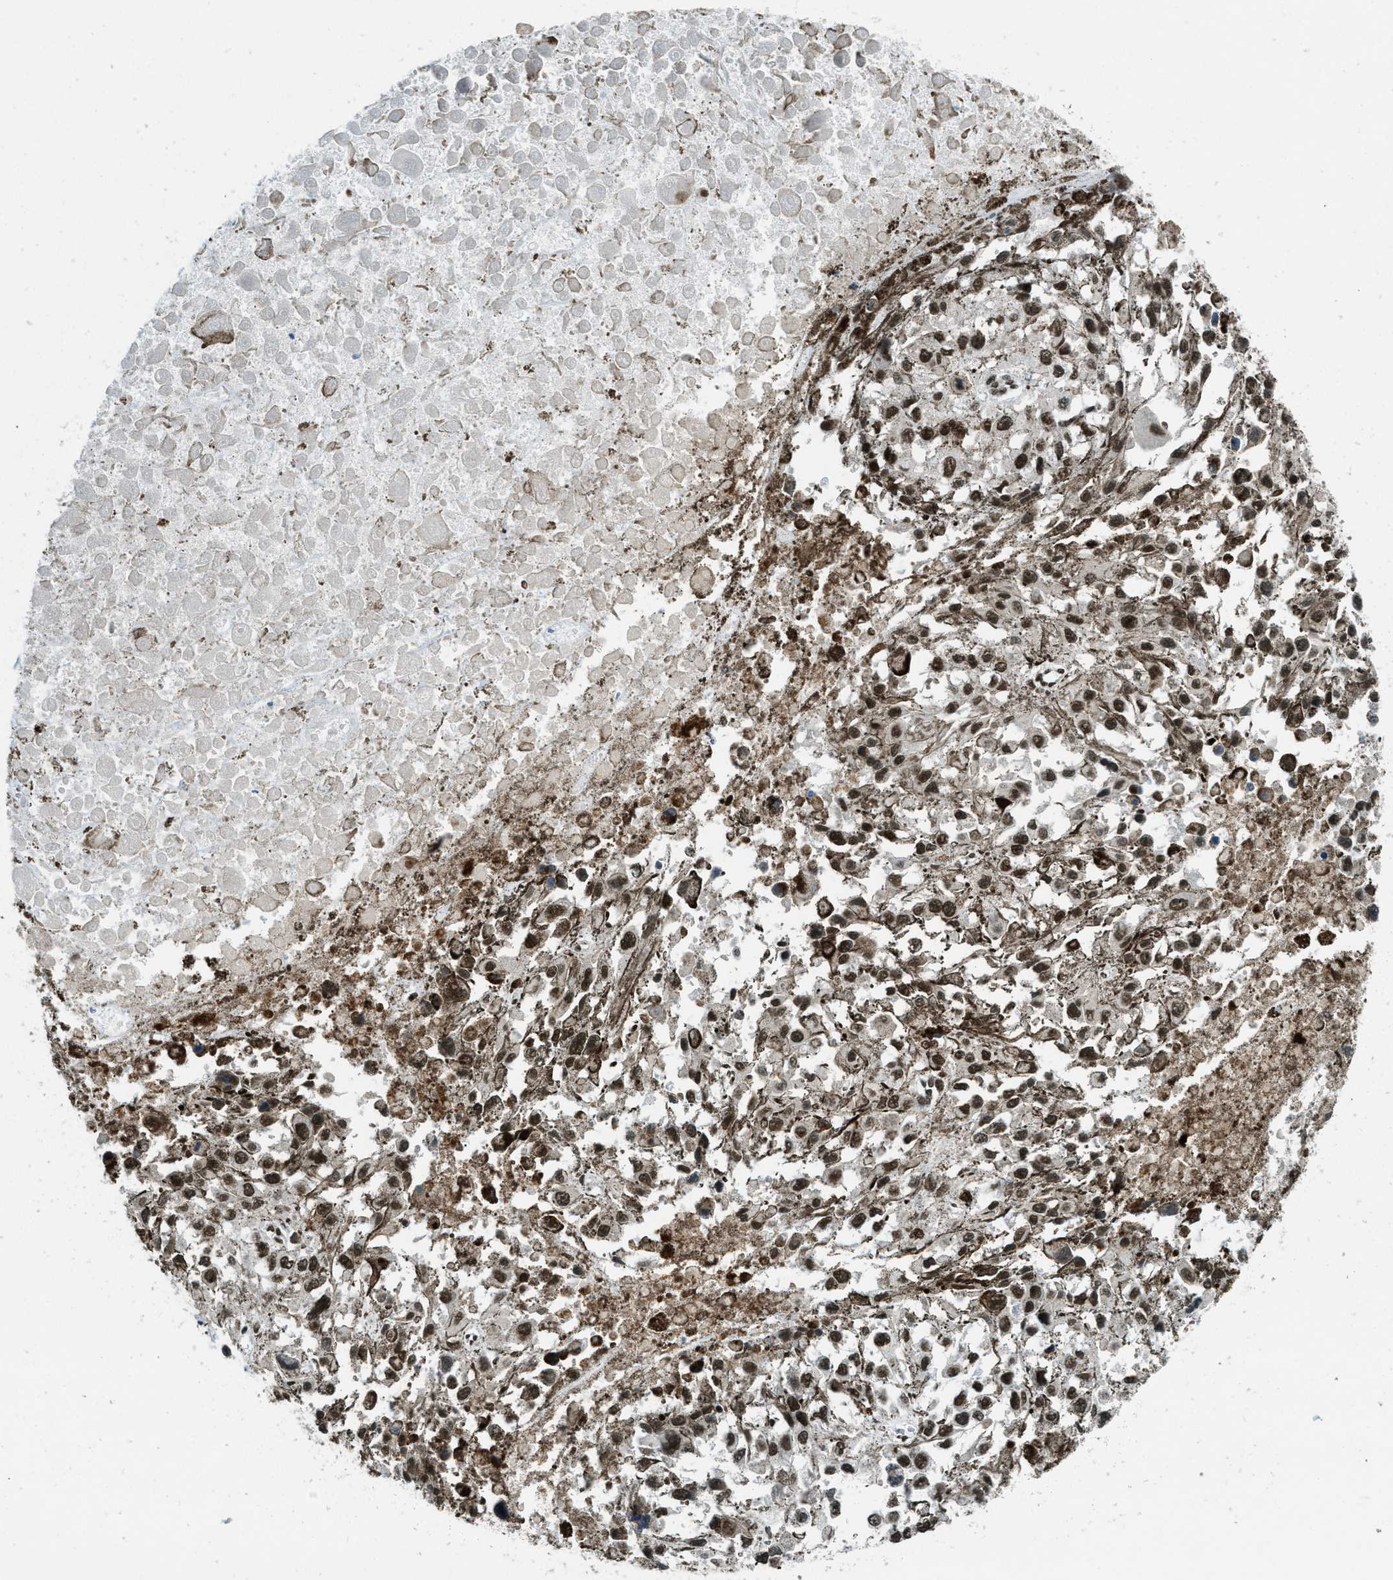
{"staining": {"intensity": "strong", "quantity": ">75%", "location": "nuclear"}, "tissue": "melanoma", "cell_type": "Tumor cells", "image_type": "cancer", "snomed": [{"axis": "morphology", "description": "Malignant melanoma, Metastatic site"}, {"axis": "topography", "description": "Lymph node"}], "caption": "IHC histopathology image of neoplastic tissue: human malignant melanoma (metastatic site) stained using immunohistochemistry shows high levels of strong protein expression localized specifically in the nuclear of tumor cells, appearing as a nuclear brown color.", "gene": "GATAD2B", "patient": {"sex": "male", "age": 59}}